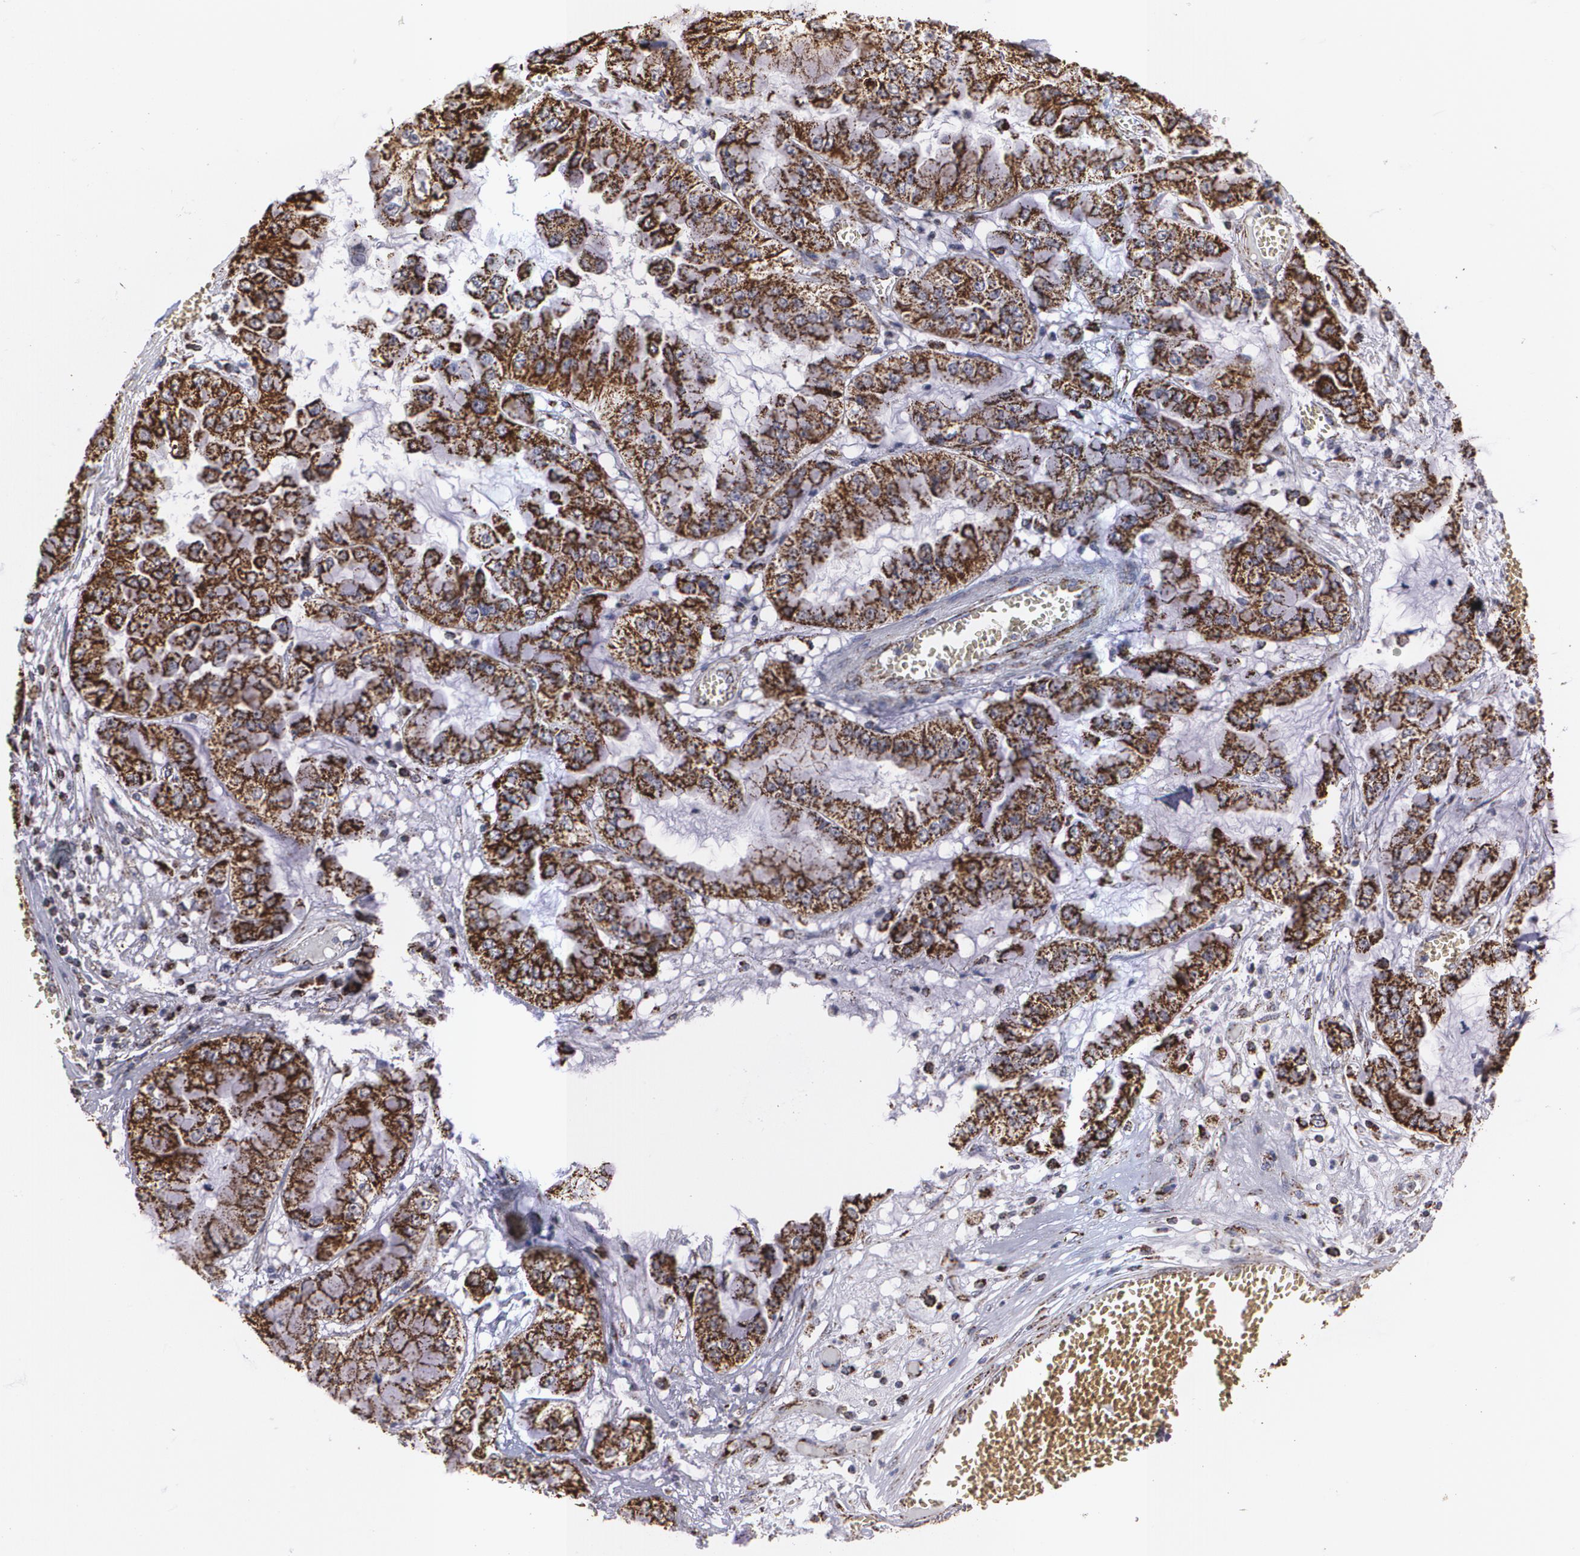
{"staining": {"intensity": "strong", "quantity": ">75%", "location": "cytoplasmic/membranous"}, "tissue": "liver cancer", "cell_type": "Tumor cells", "image_type": "cancer", "snomed": [{"axis": "morphology", "description": "Cholangiocarcinoma"}, {"axis": "topography", "description": "Liver"}], "caption": "High-magnification brightfield microscopy of liver cancer (cholangiocarcinoma) stained with DAB (brown) and counterstained with hematoxylin (blue). tumor cells exhibit strong cytoplasmic/membranous staining is identified in about>75% of cells.", "gene": "HSPD1", "patient": {"sex": "female", "age": 79}}